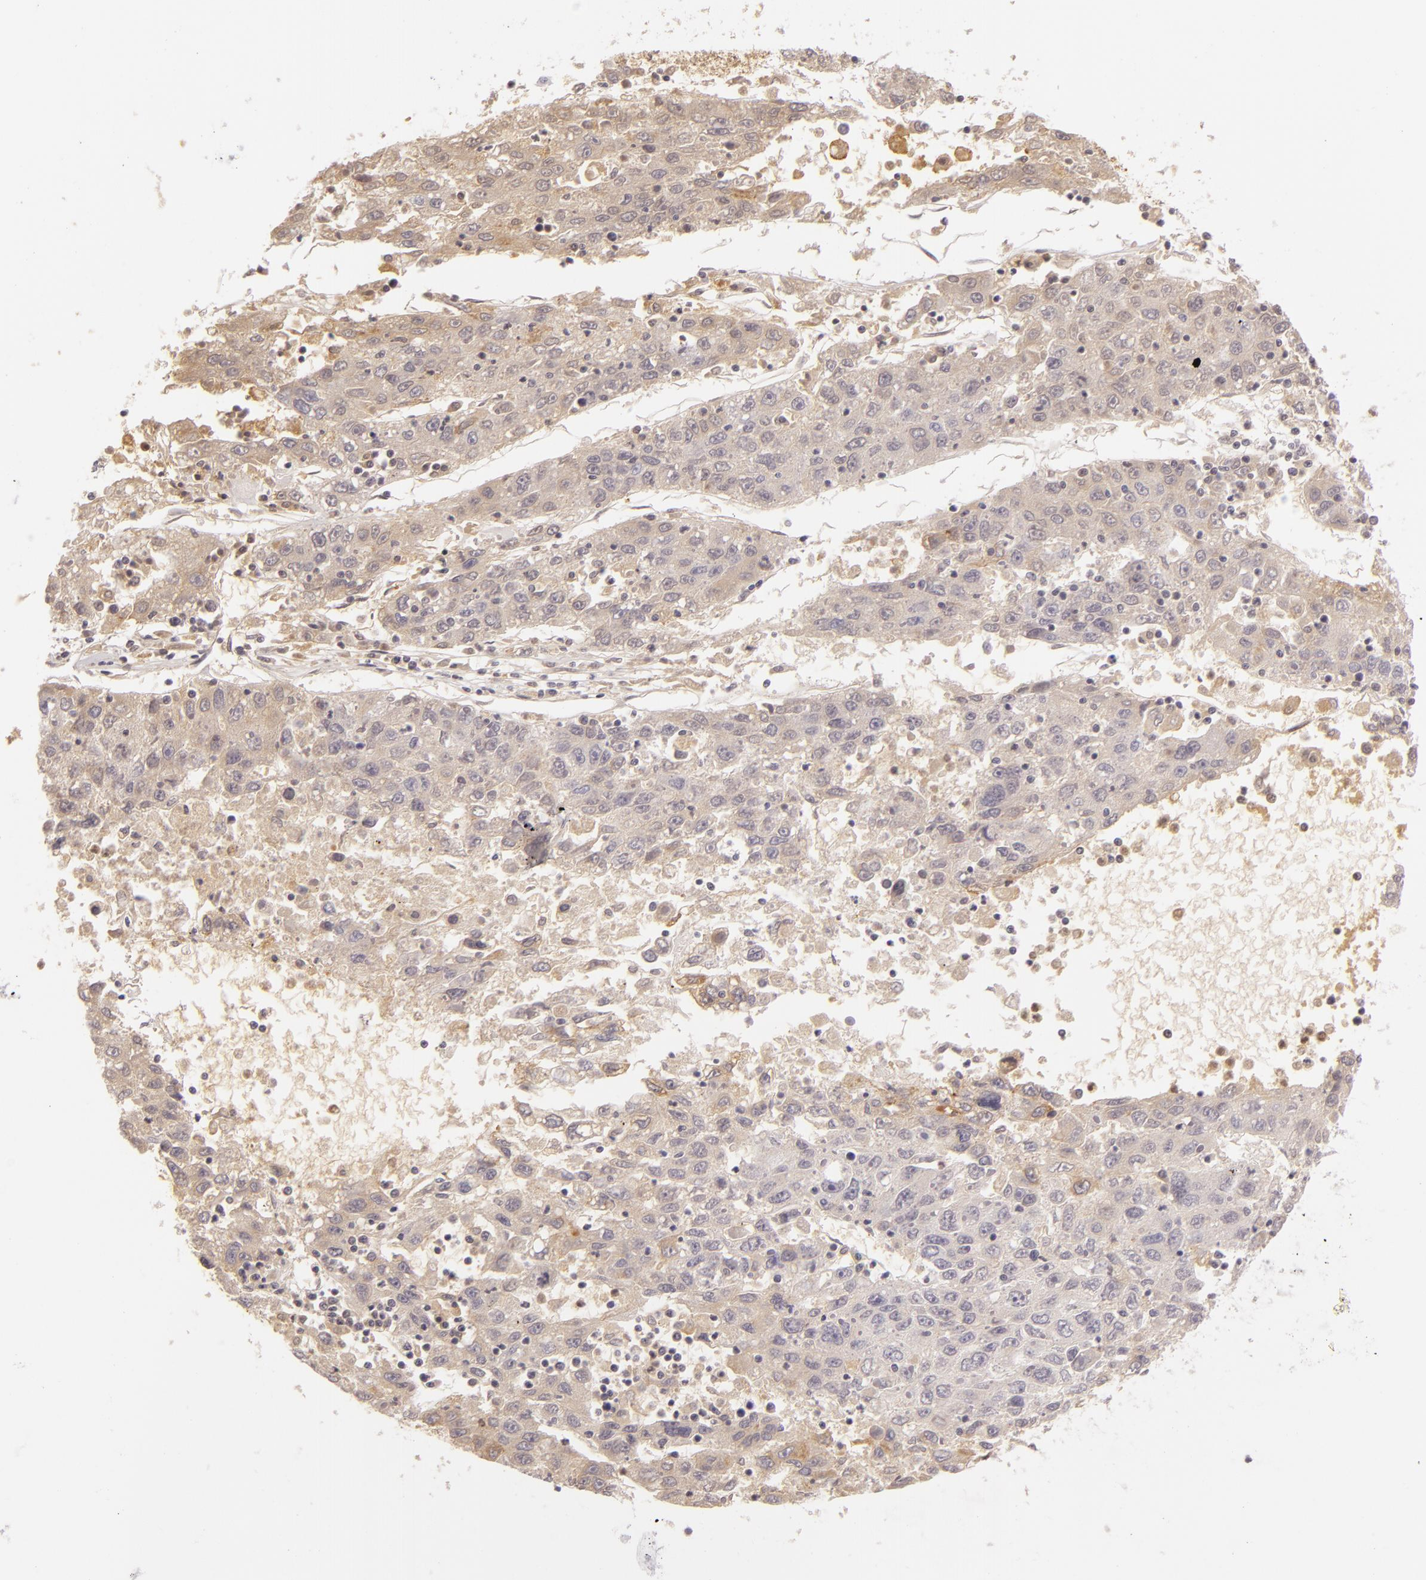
{"staining": {"intensity": "weak", "quantity": ">75%", "location": "cytoplasmic/membranous"}, "tissue": "liver cancer", "cell_type": "Tumor cells", "image_type": "cancer", "snomed": [{"axis": "morphology", "description": "Carcinoma, Hepatocellular, NOS"}, {"axis": "topography", "description": "Liver"}], "caption": "A histopathology image showing weak cytoplasmic/membranous staining in about >75% of tumor cells in hepatocellular carcinoma (liver), as visualized by brown immunohistochemical staining.", "gene": "CD59", "patient": {"sex": "male", "age": 49}}